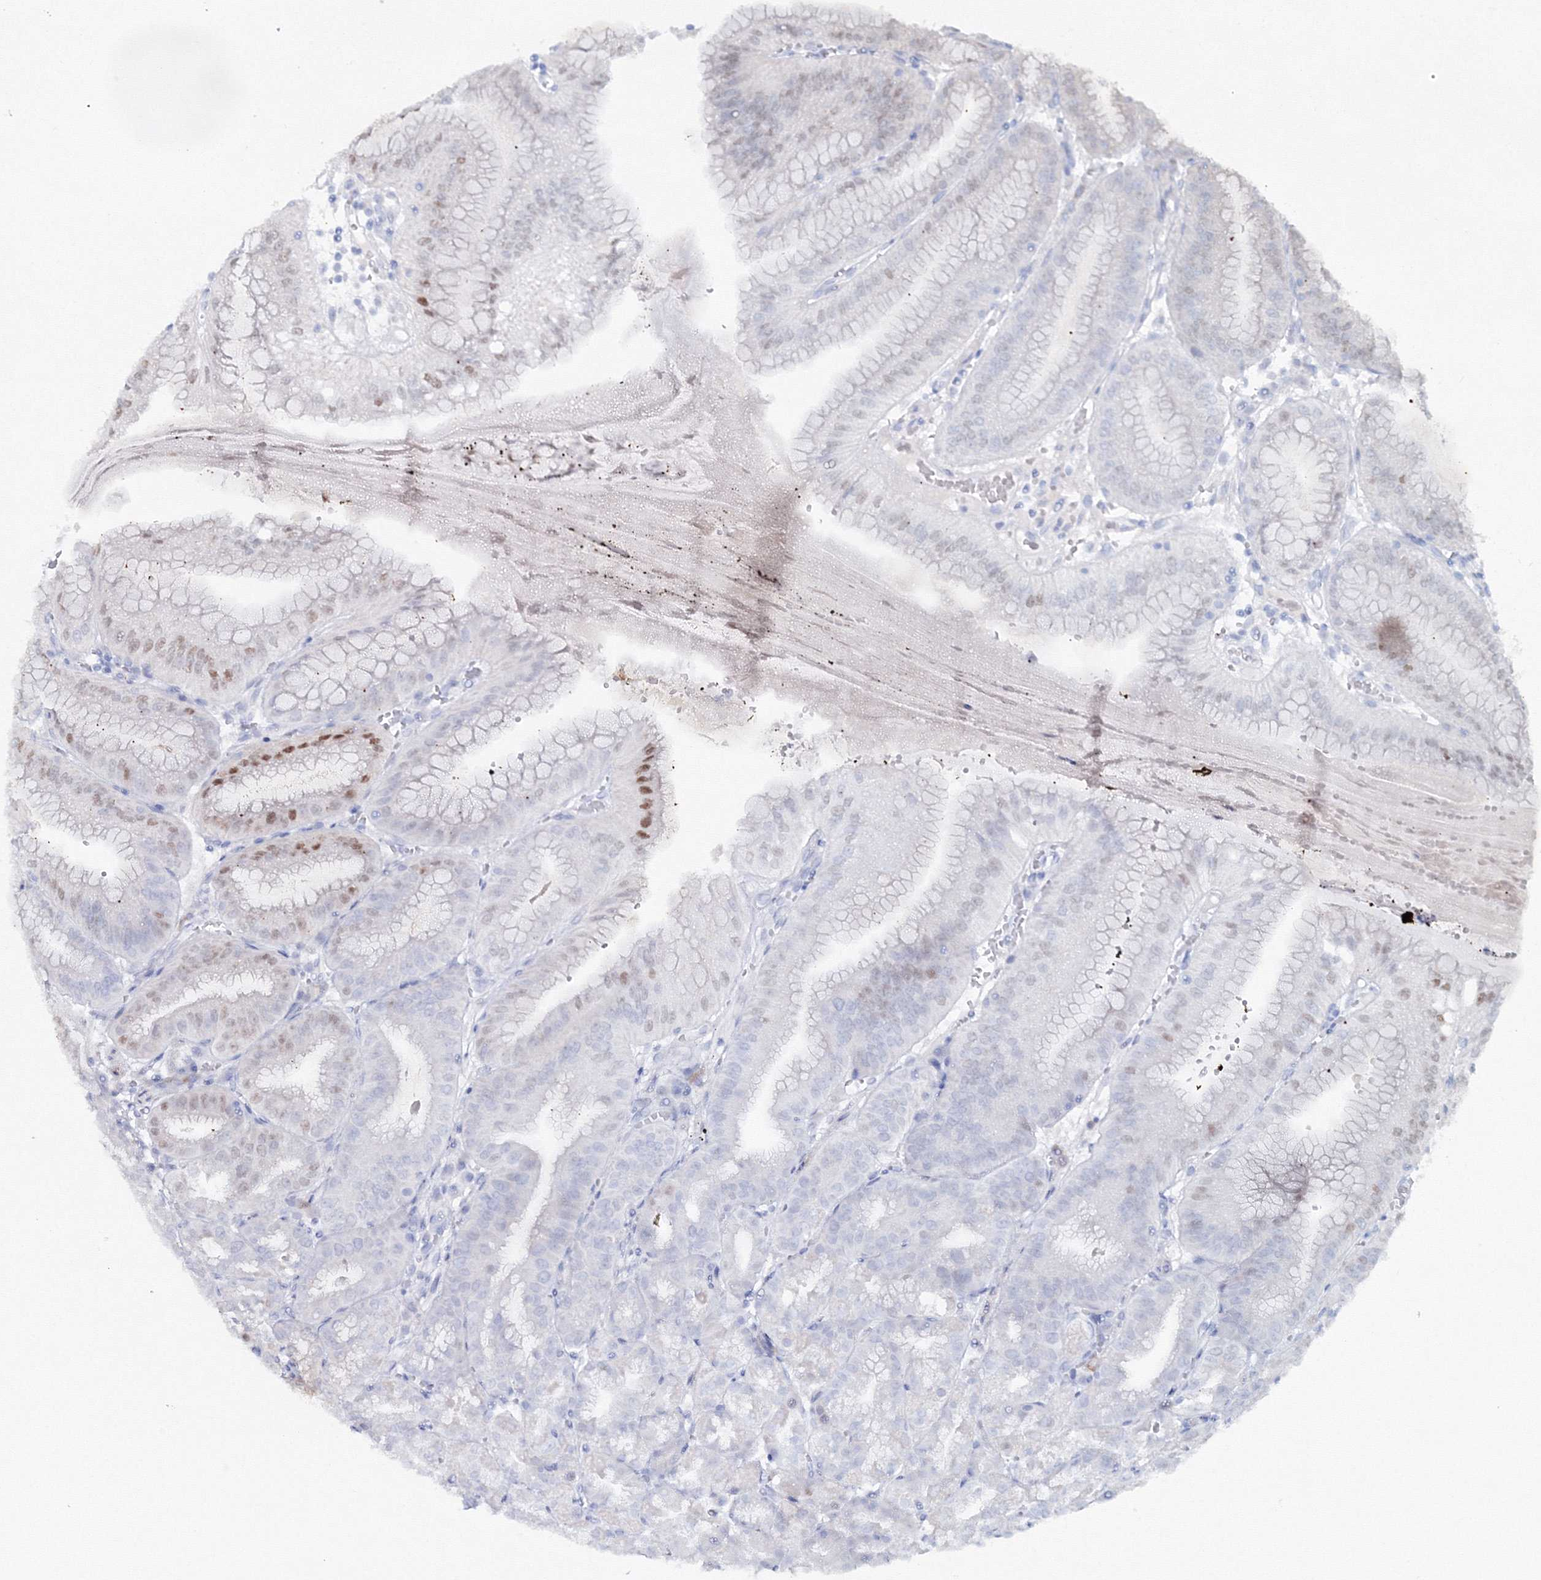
{"staining": {"intensity": "moderate", "quantity": "<25%", "location": "nuclear"}, "tissue": "stomach", "cell_type": "Glandular cells", "image_type": "normal", "snomed": [{"axis": "morphology", "description": "Normal tissue, NOS"}, {"axis": "topography", "description": "Stomach, lower"}], "caption": "Protein staining exhibits moderate nuclear expression in about <25% of glandular cells in benign stomach. (IHC, brightfield microscopy, high magnification).", "gene": "GCKR", "patient": {"sex": "male", "age": 71}}